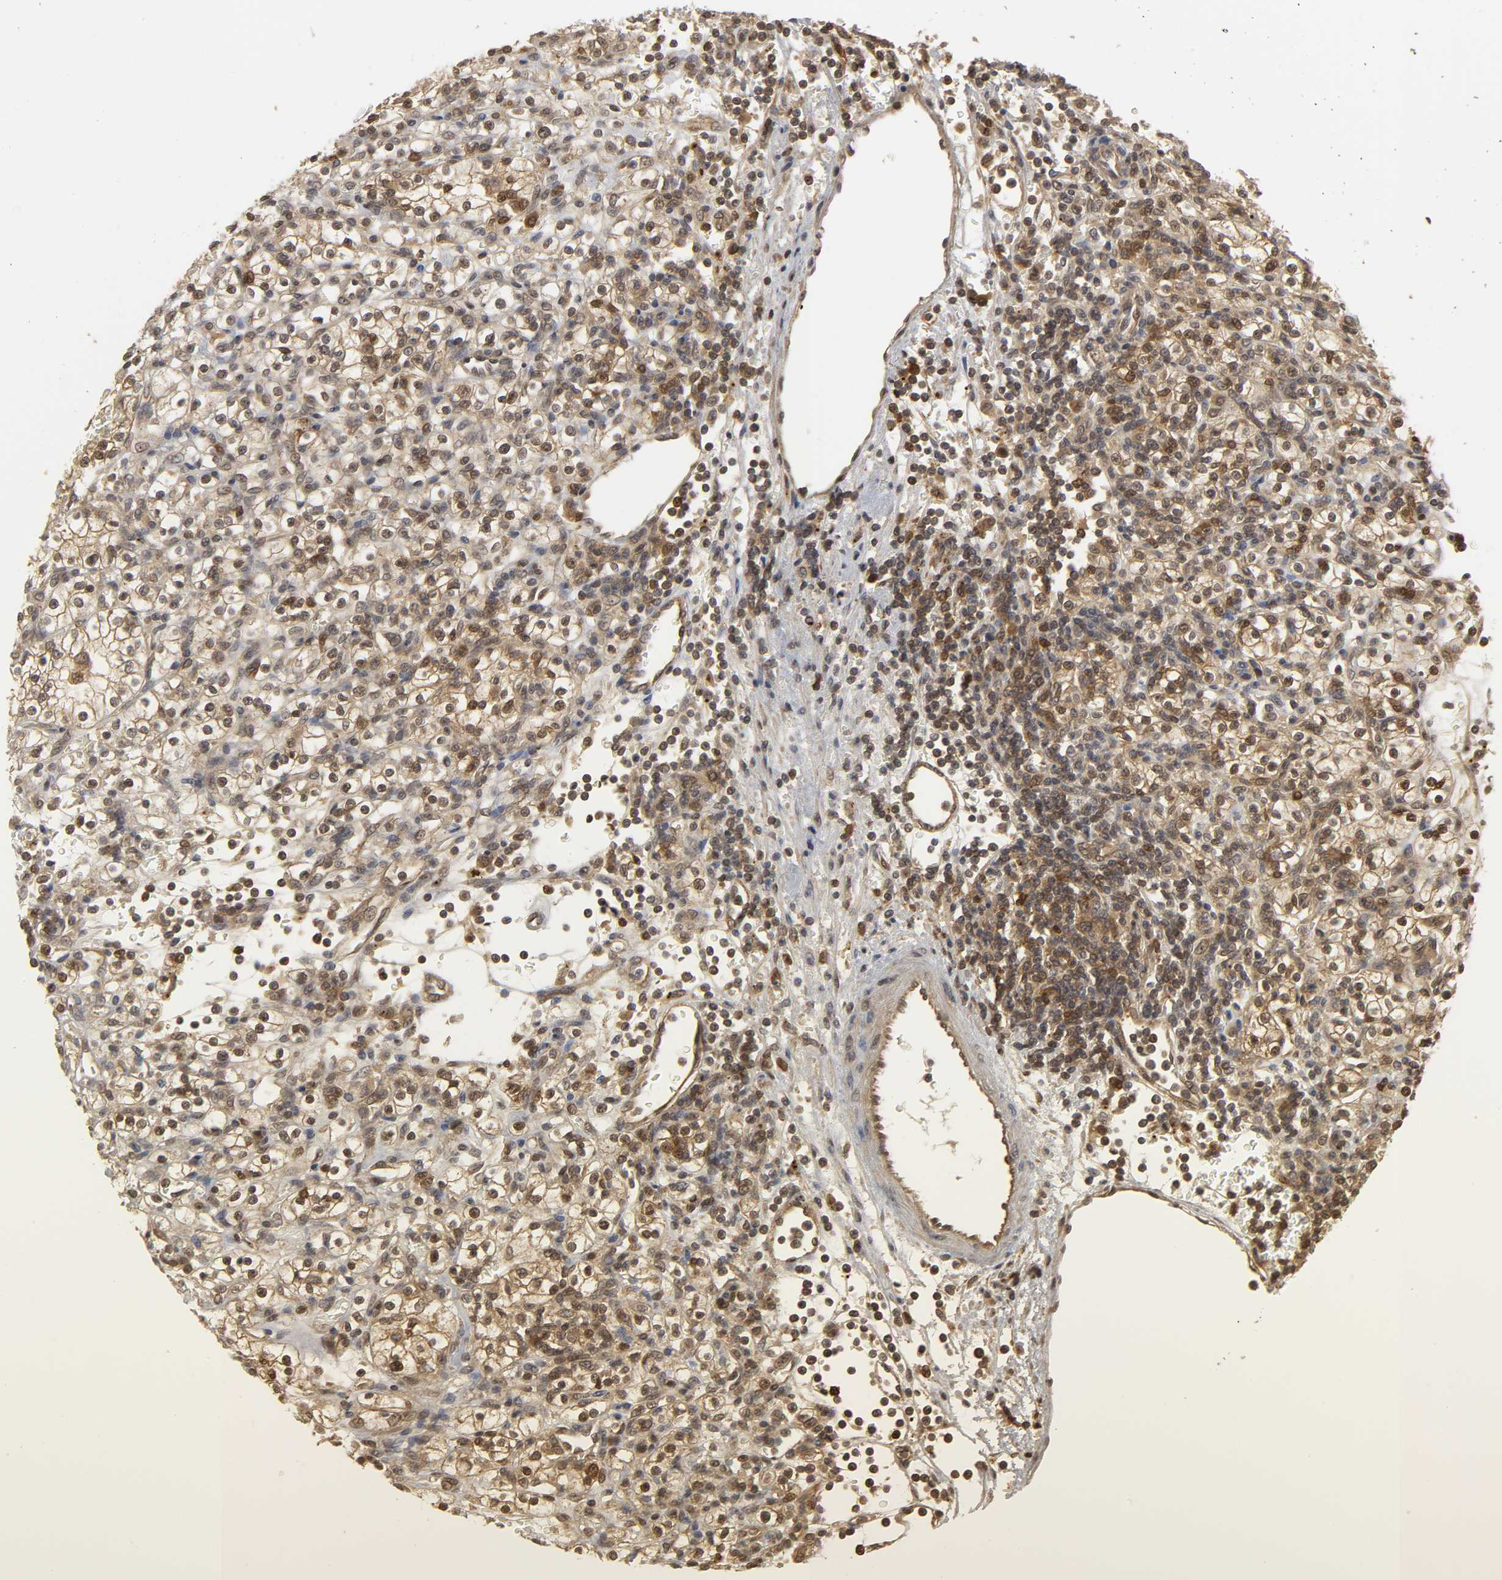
{"staining": {"intensity": "moderate", "quantity": ">75%", "location": "cytoplasmic/membranous,nuclear"}, "tissue": "renal cancer", "cell_type": "Tumor cells", "image_type": "cancer", "snomed": [{"axis": "morphology", "description": "Normal tissue, NOS"}, {"axis": "morphology", "description": "Adenocarcinoma, NOS"}, {"axis": "topography", "description": "Kidney"}], "caption": "Brown immunohistochemical staining in renal cancer (adenocarcinoma) demonstrates moderate cytoplasmic/membranous and nuclear staining in about >75% of tumor cells.", "gene": "PARK7", "patient": {"sex": "female", "age": 55}}